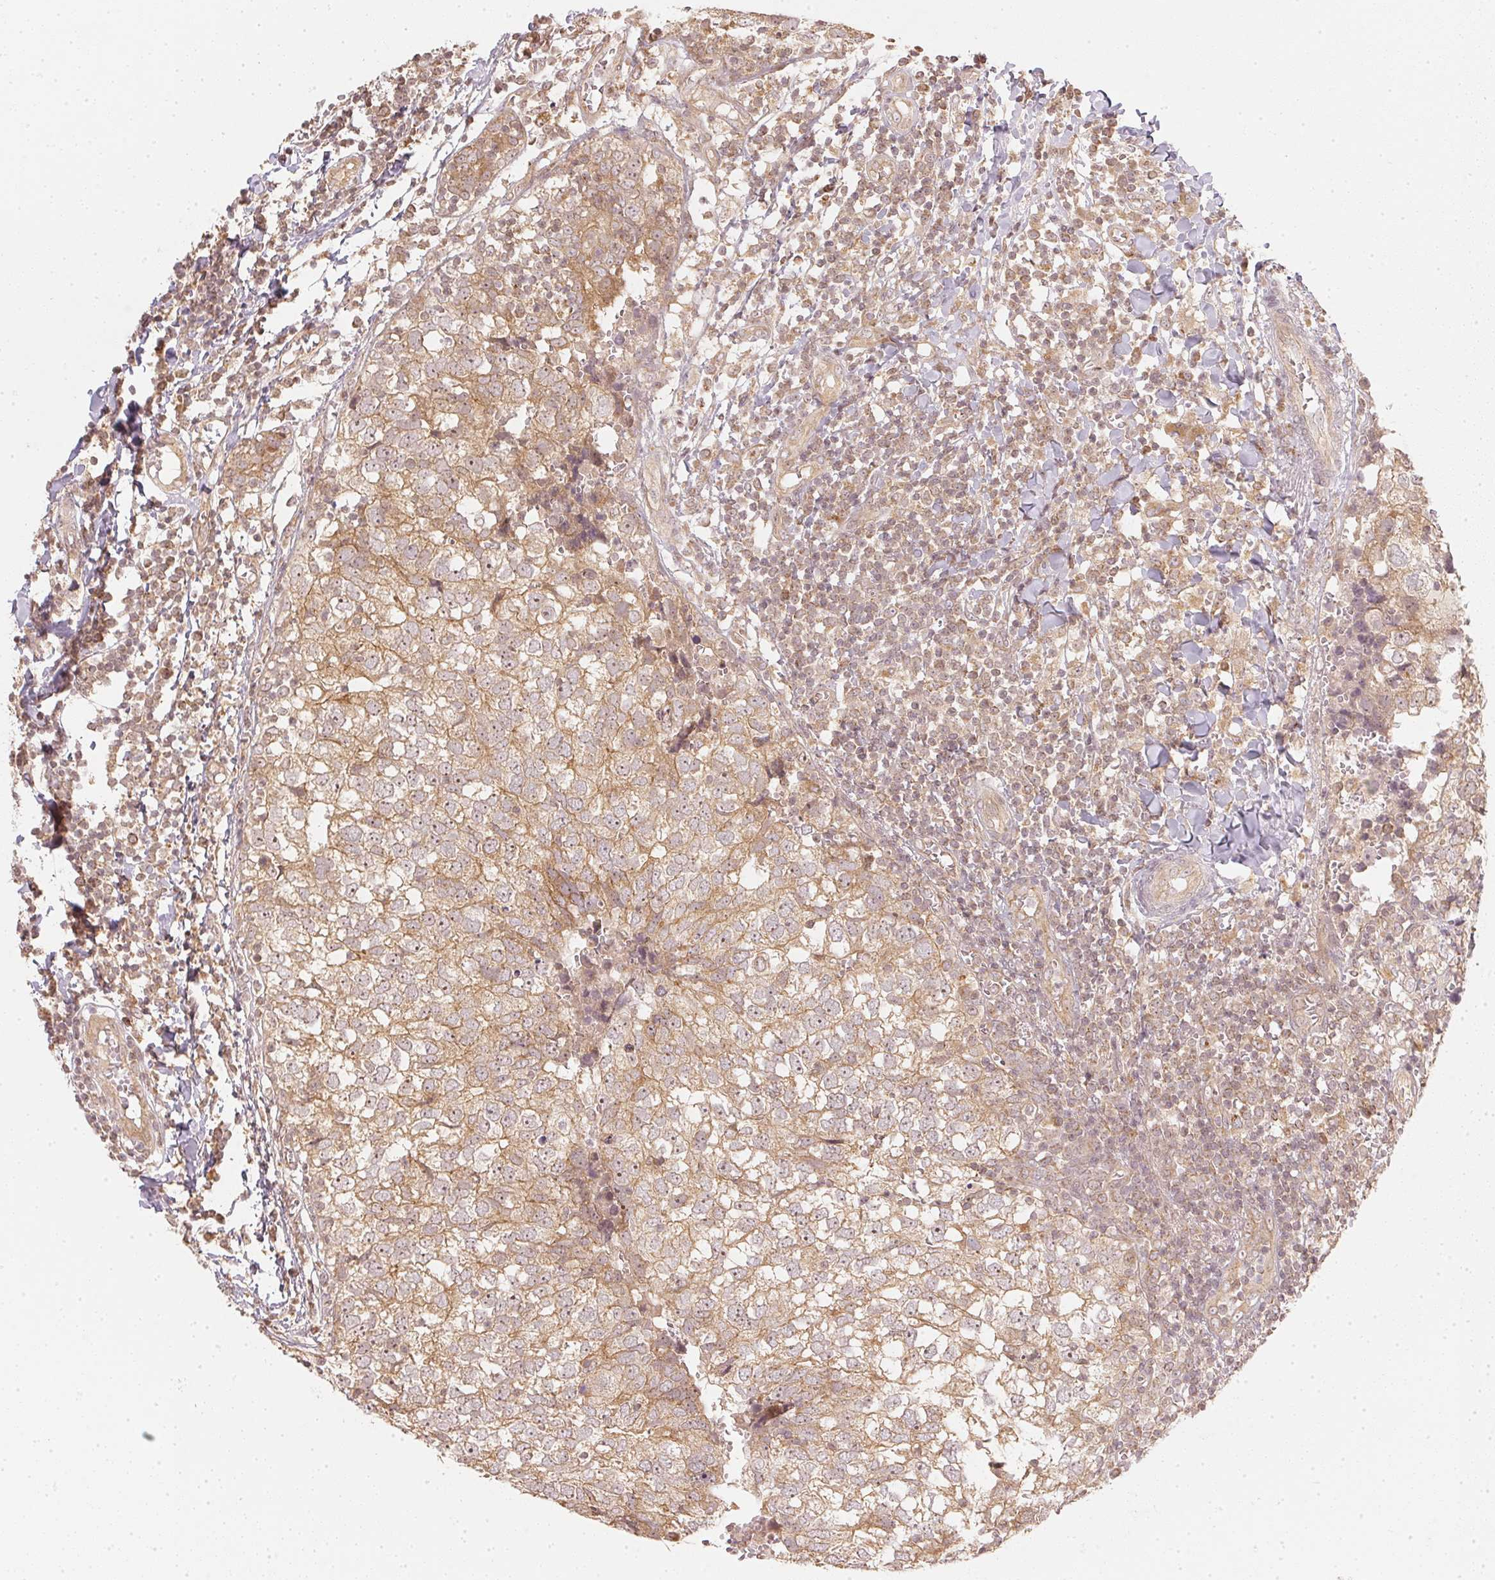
{"staining": {"intensity": "moderate", "quantity": ">75%", "location": "cytoplasmic/membranous,nuclear"}, "tissue": "breast cancer", "cell_type": "Tumor cells", "image_type": "cancer", "snomed": [{"axis": "morphology", "description": "Duct carcinoma"}, {"axis": "topography", "description": "Breast"}], "caption": "Immunohistochemistry (IHC) micrograph of neoplastic tissue: human breast cancer stained using immunohistochemistry (IHC) shows medium levels of moderate protein expression localized specifically in the cytoplasmic/membranous and nuclear of tumor cells, appearing as a cytoplasmic/membranous and nuclear brown color.", "gene": "WDR54", "patient": {"sex": "female", "age": 30}}